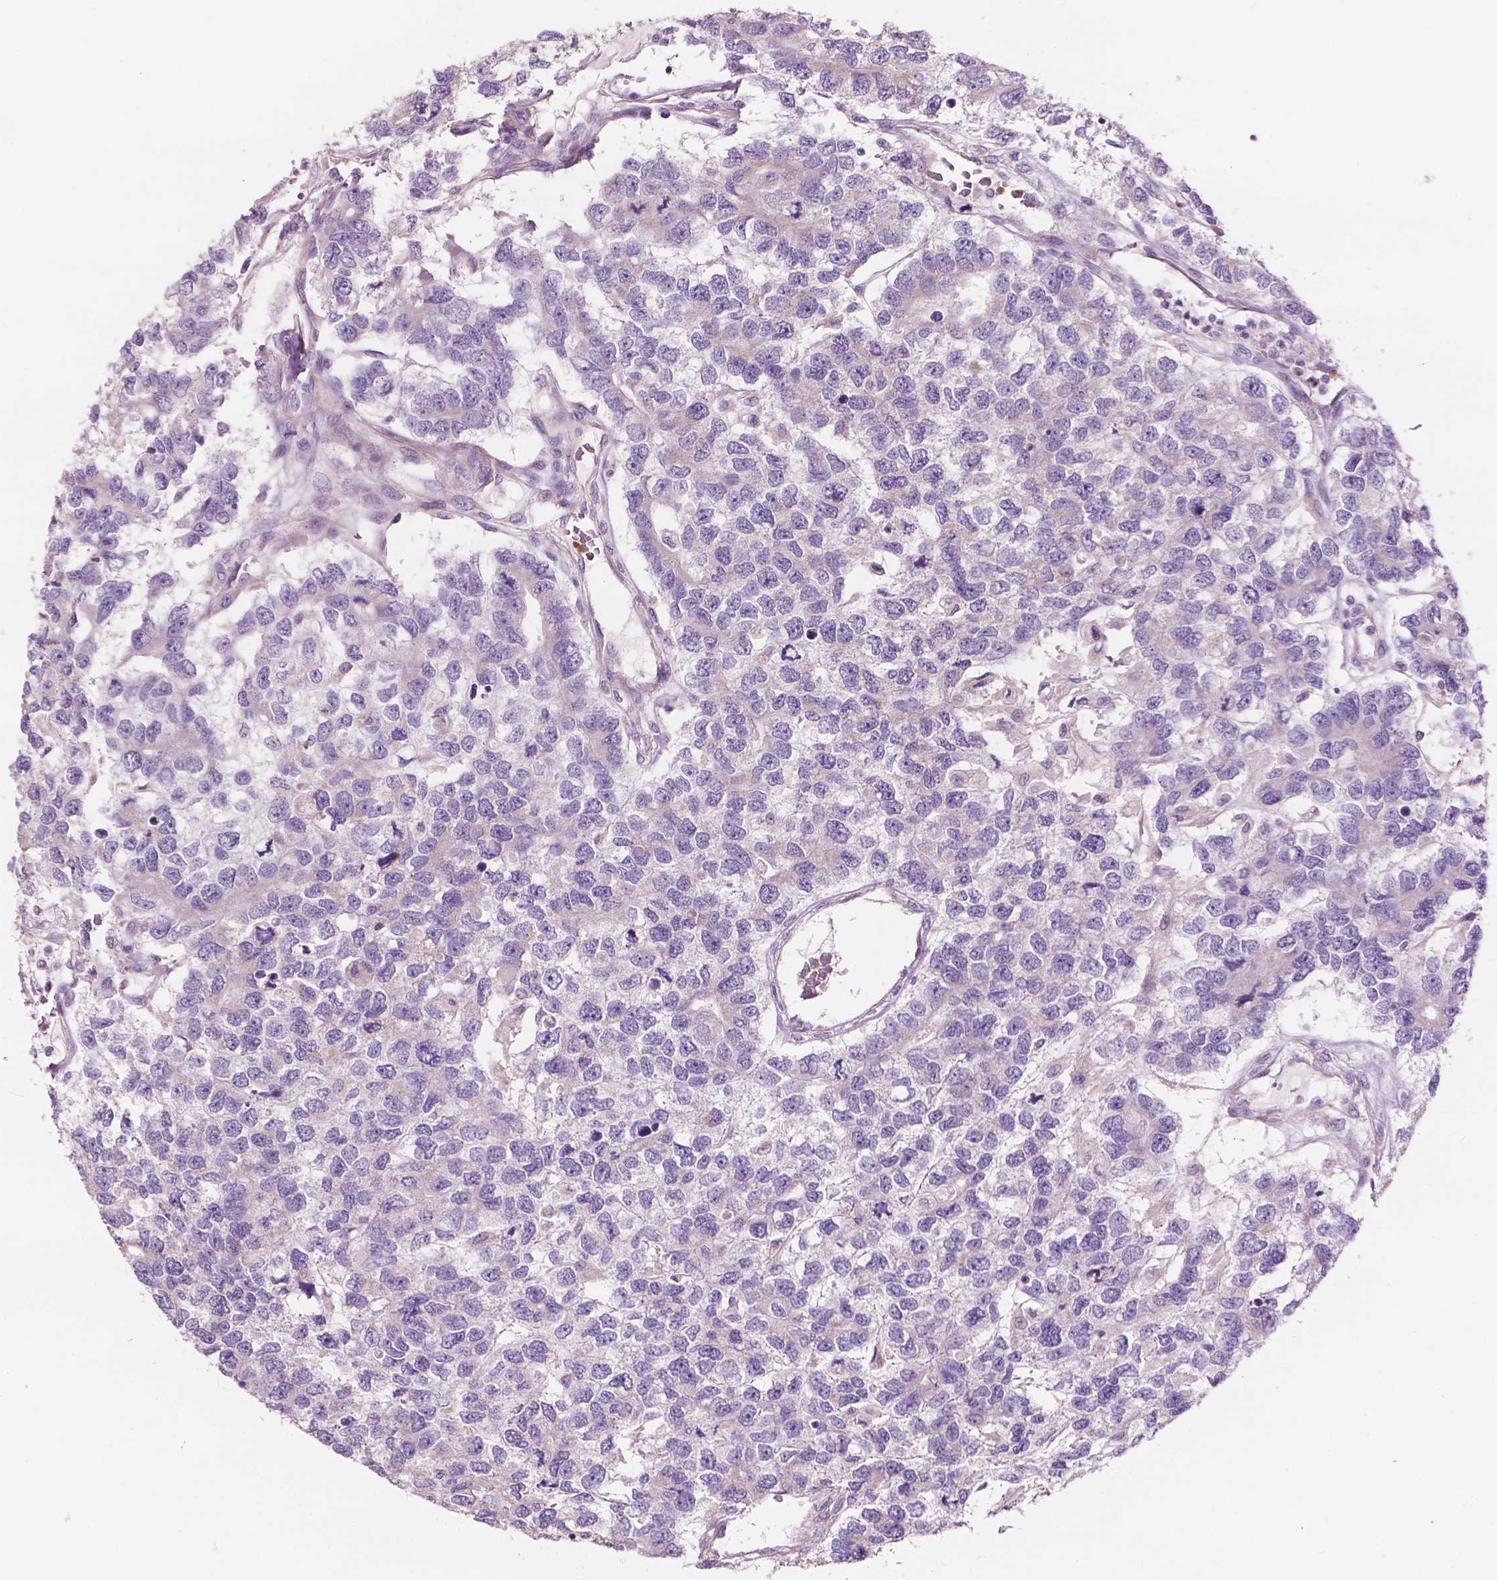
{"staining": {"intensity": "negative", "quantity": "none", "location": "none"}, "tissue": "testis cancer", "cell_type": "Tumor cells", "image_type": "cancer", "snomed": [{"axis": "morphology", "description": "Seminoma, NOS"}, {"axis": "topography", "description": "Testis"}], "caption": "There is no significant positivity in tumor cells of testis cancer.", "gene": "NDUFS1", "patient": {"sex": "male", "age": 52}}